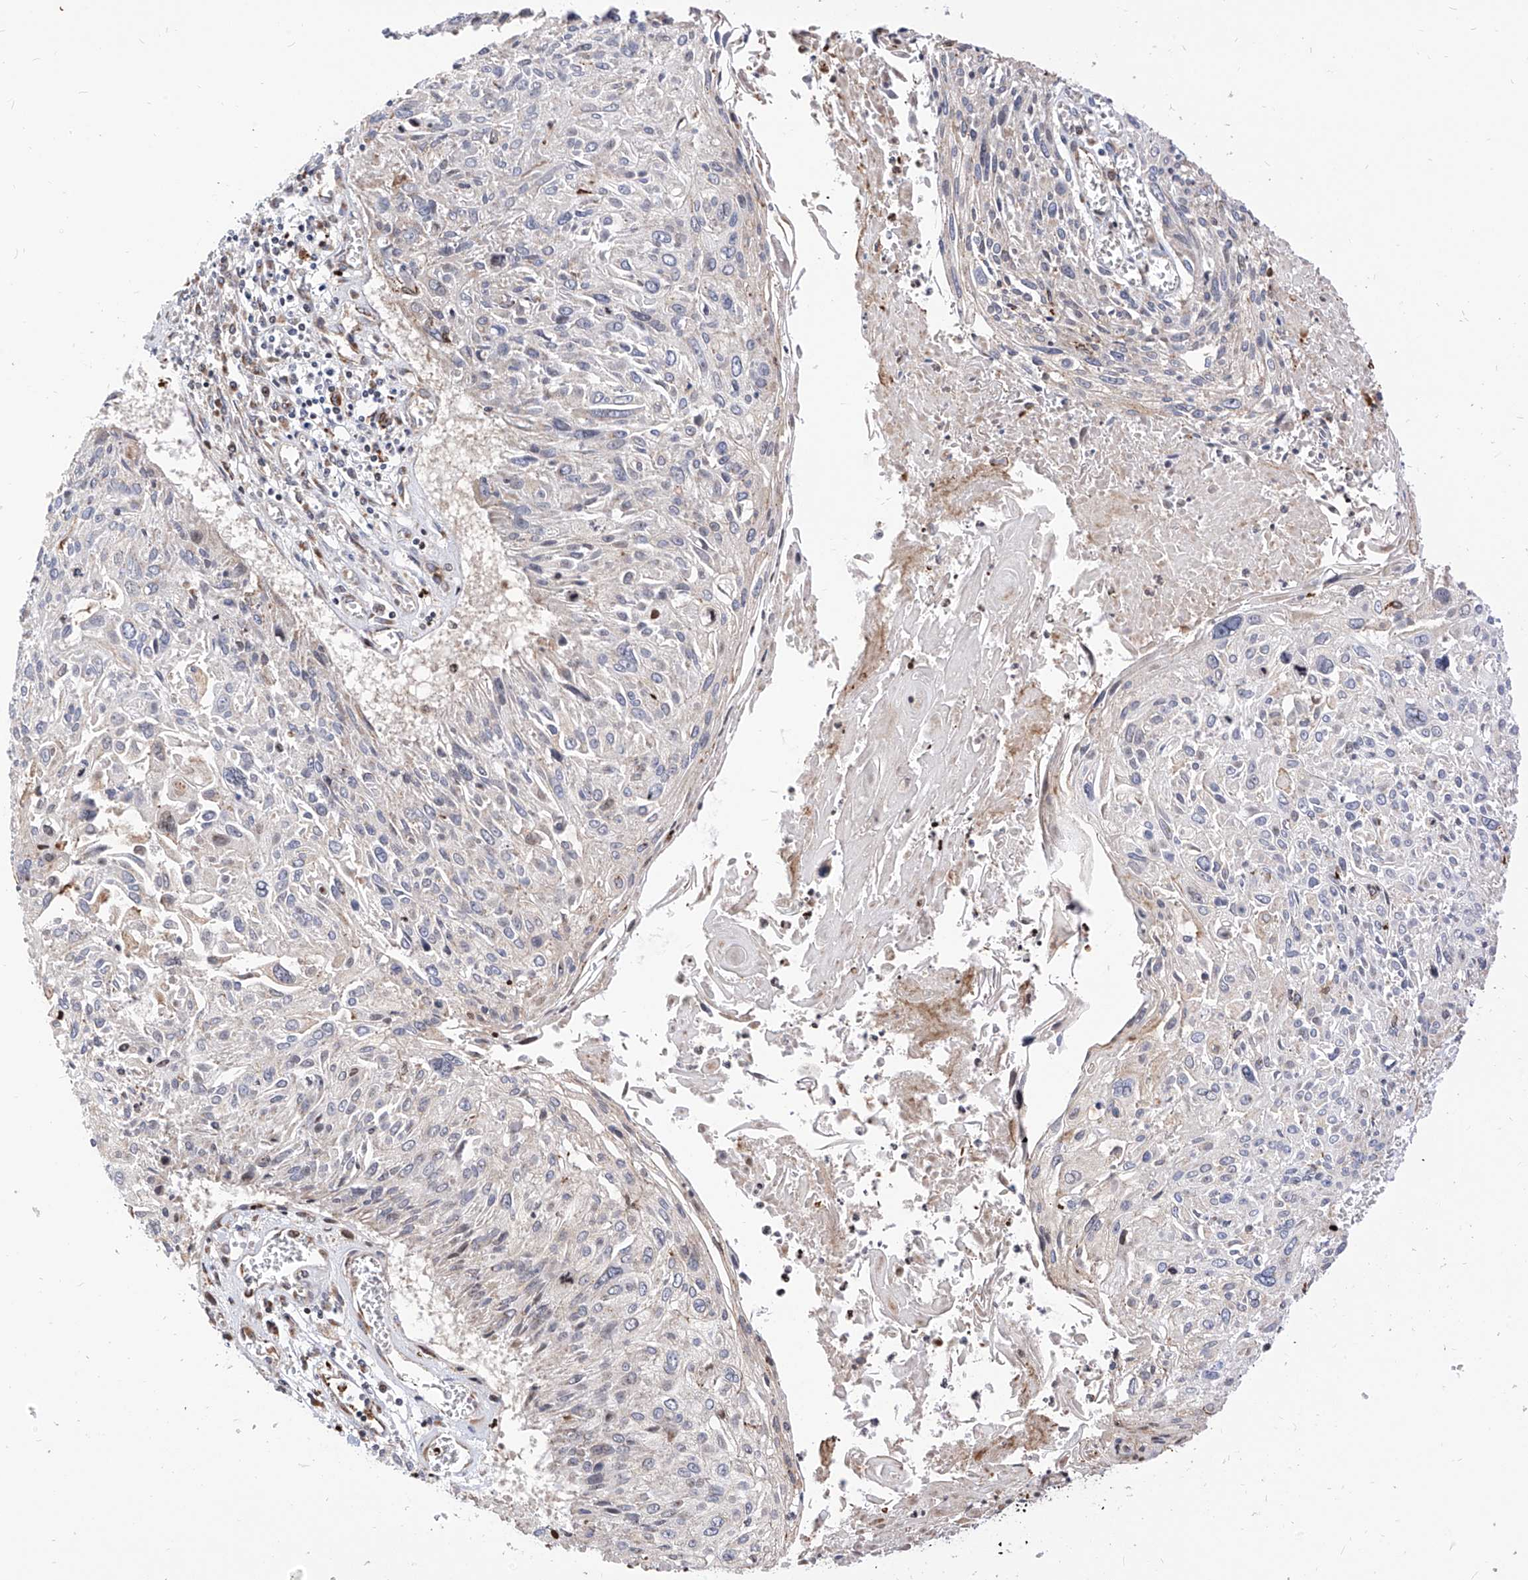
{"staining": {"intensity": "negative", "quantity": "none", "location": "none"}, "tissue": "cervical cancer", "cell_type": "Tumor cells", "image_type": "cancer", "snomed": [{"axis": "morphology", "description": "Squamous cell carcinoma, NOS"}, {"axis": "topography", "description": "Cervix"}], "caption": "This is a micrograph of immunohistochemistry staining of cervical squamous cell carcinoma, which shows no staining in tumor cells. (DAB (3,3'-diaminobenzidine) immunohistochemistry, high magnification).", "gene": "TTLL8", "patient": {"sex": "female", "age": 51}}